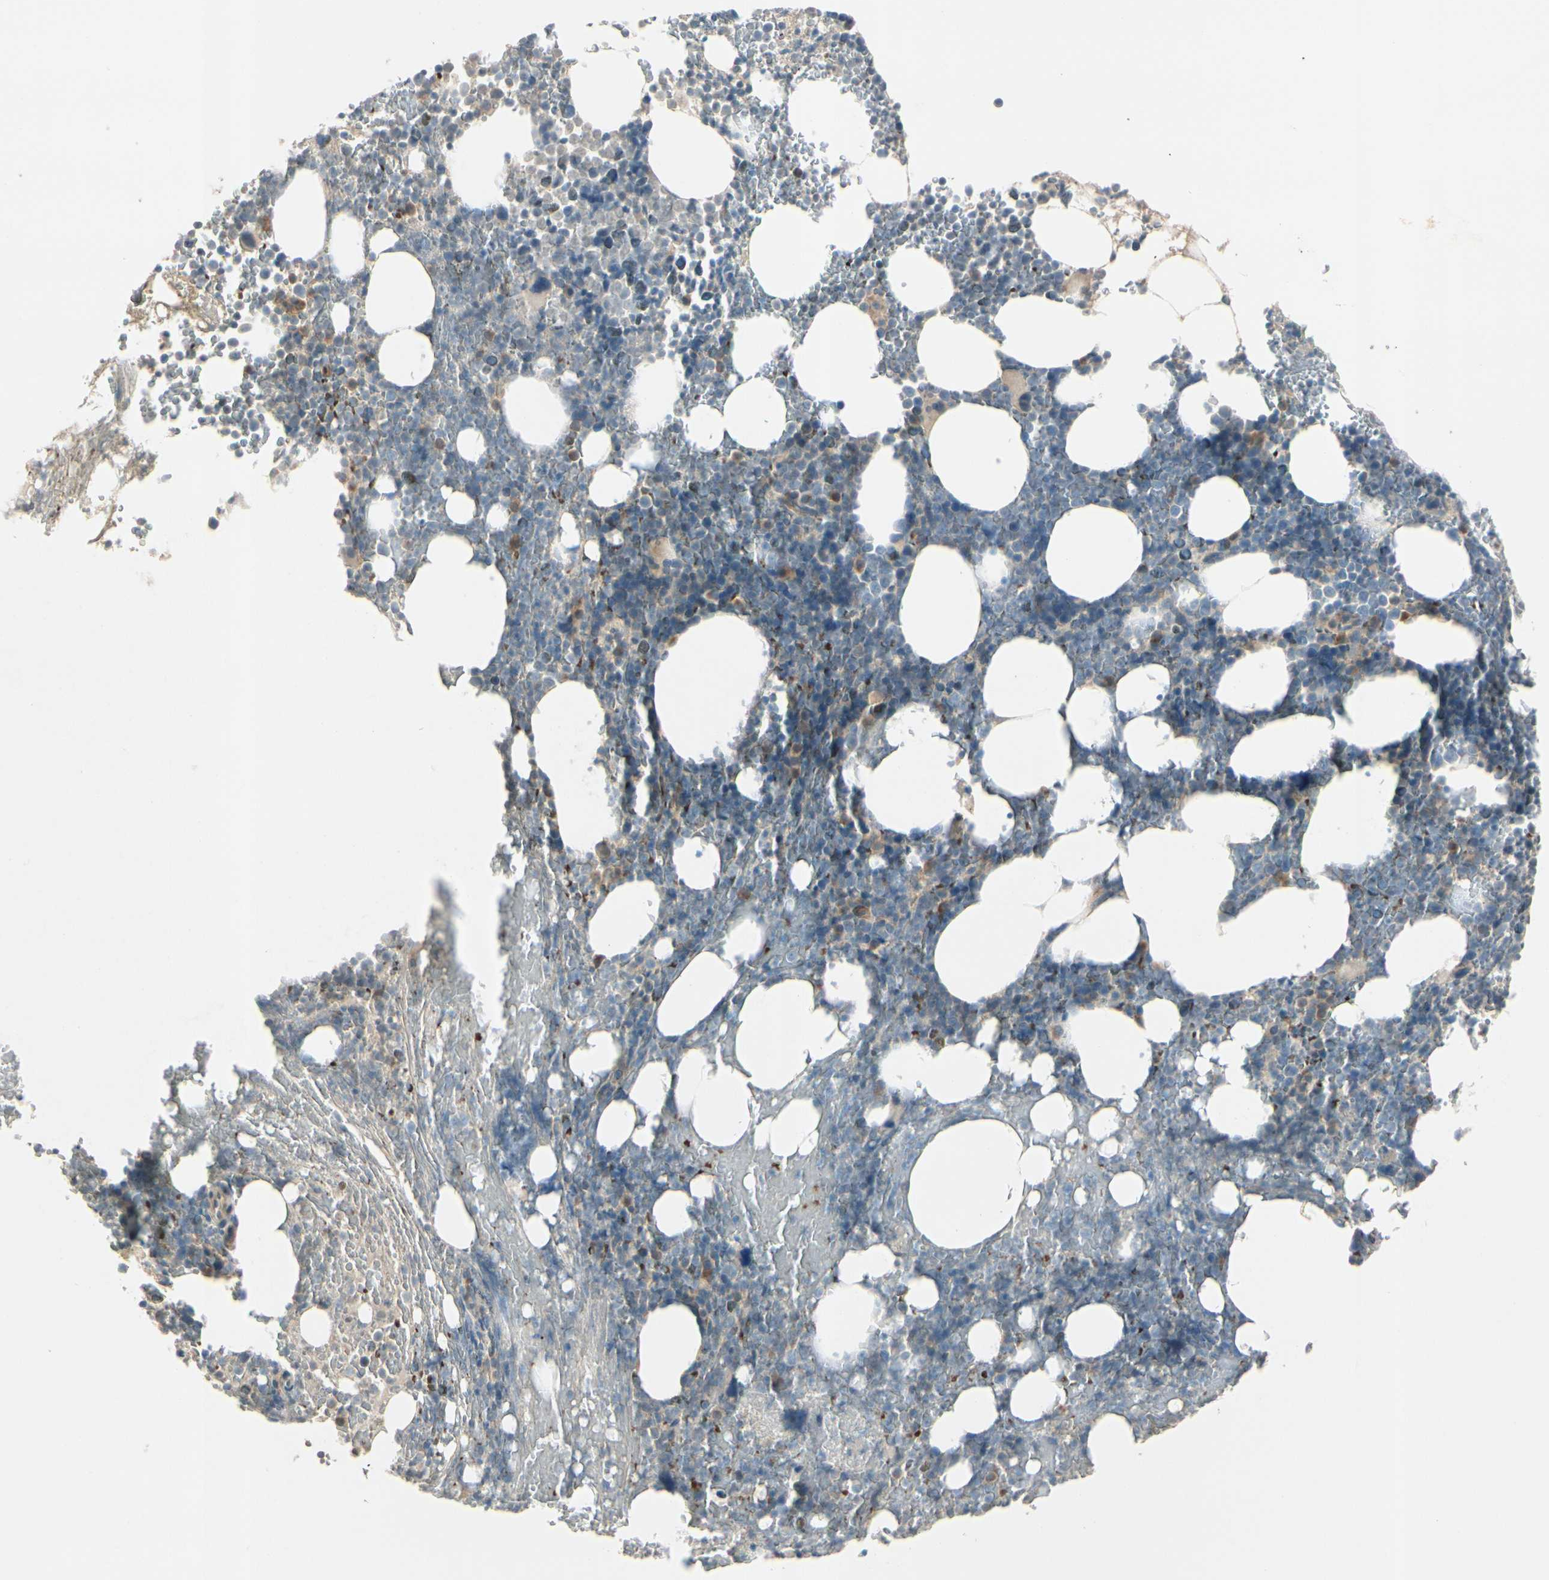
{"staining": {"intensity": "moderate", "quantity": "<25%", "location": "cytoplasmic/membranous"}, "tissue": "bone marrow", "cell_type": "Hematopoietic cells", "image_type": "normal", "snomed": [{"axis": "morphology", "description": "Normal tissue, NOS"}, {"axis": "topography", "description": "Bone marrow"}], "caption": "IHC histopathology image of unremarkable human bone marrow stained for a protein (brown), which displays low levels of moderate cytoplasmic/membranous staining in approximately <25% of hematopoietic cells.", "gene": "PPP3CB", "patient": {"sex": "female", "age": 66}}